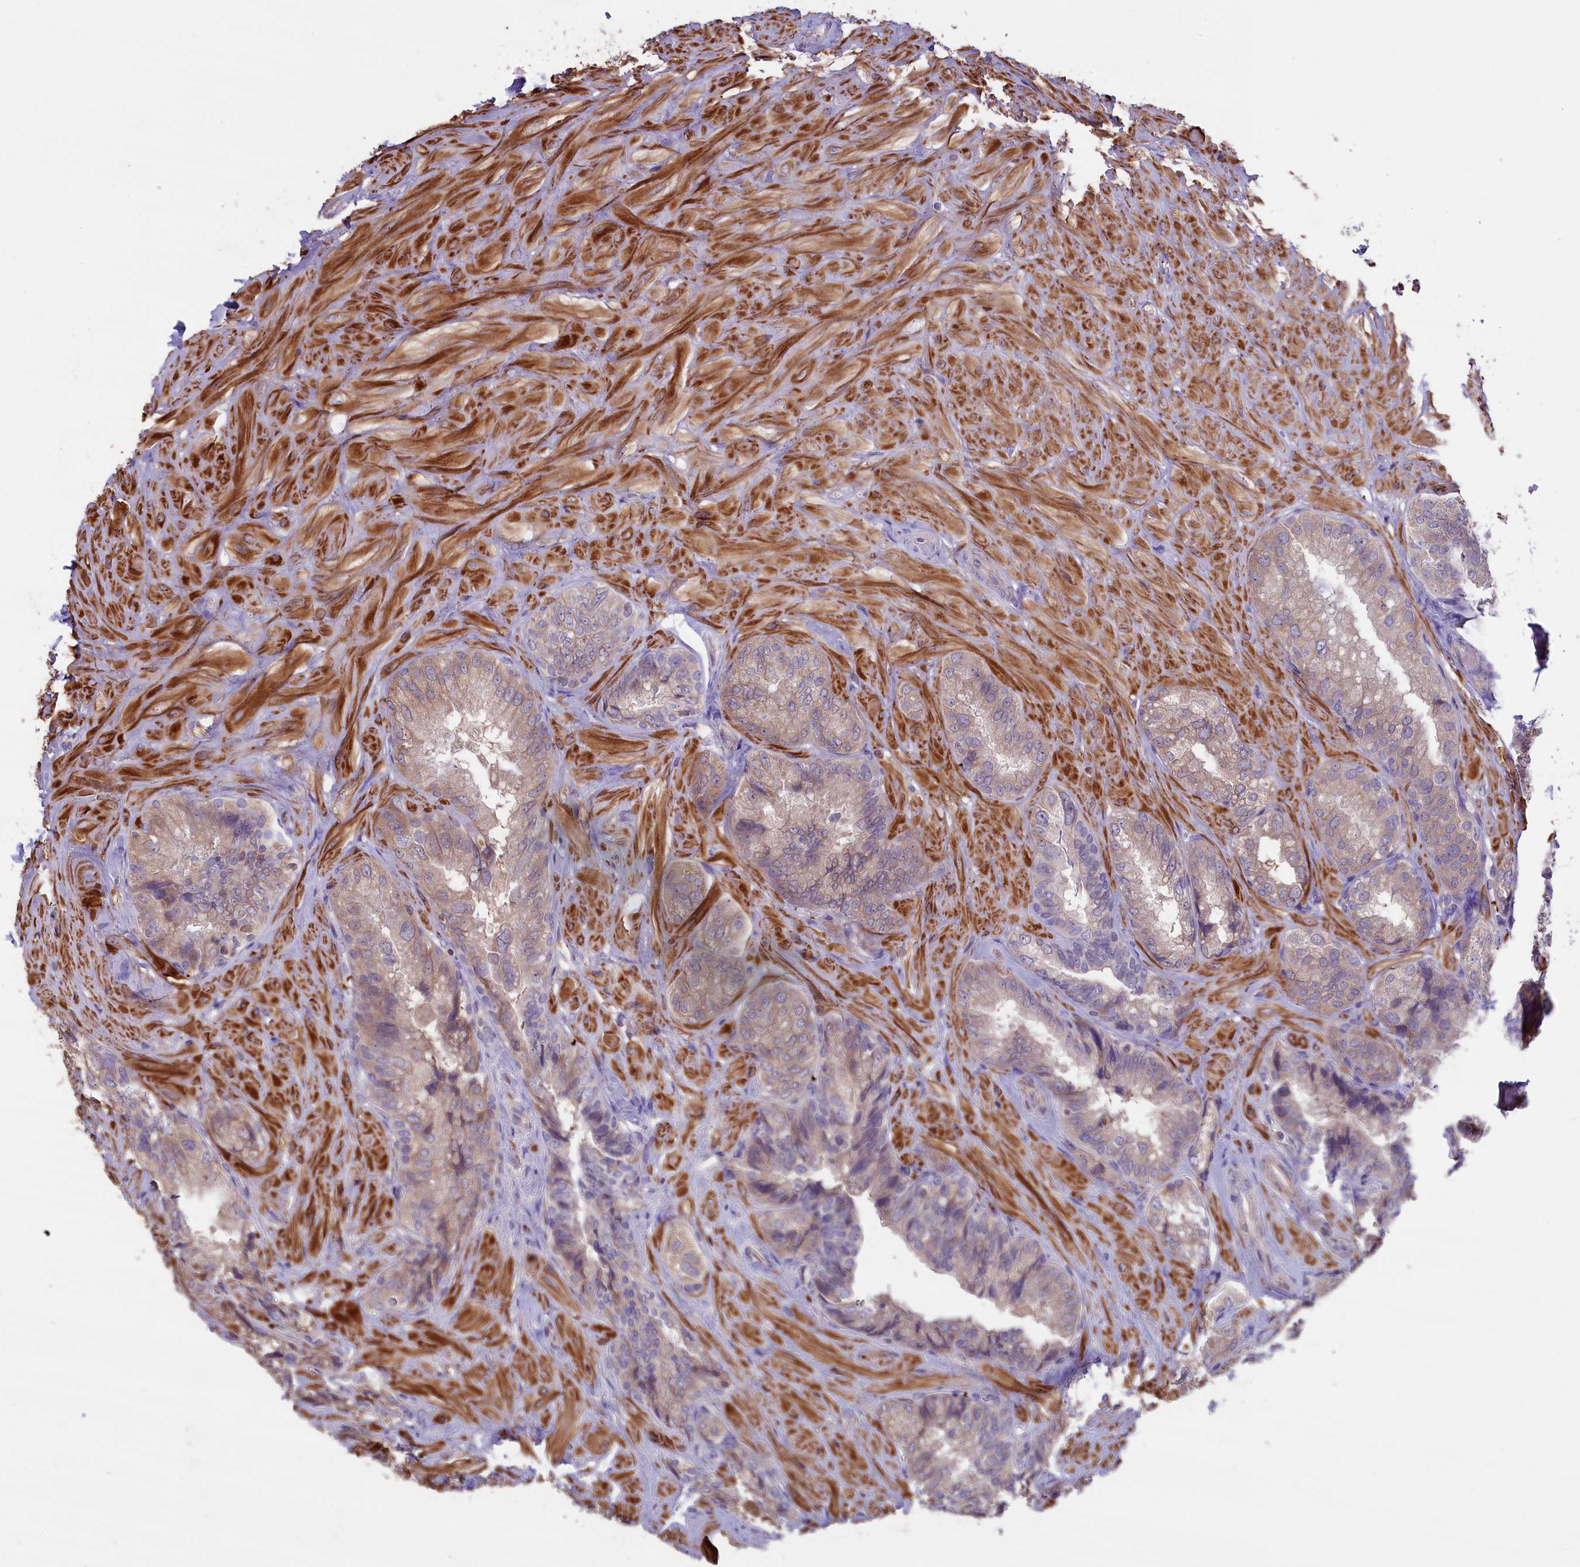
{"staining": {"intensity": "weak", "quantity": ">75%", "location": "cytoplasmic/membranous"}, "tissue": "seminal vesicle", "cell_type": "Glandular cells", "image_type": "normal", "snomed": [{"axis": "morphology", "description": "Normal tissue, NOS"}, {"axis": "topography", "description": "Prostate and seminal vesicle, NOS"}, {"axis": "topography", "description": "Prostate"}, {"axis": "topography", "description": "Seminal veicle"}], "caption": "Immunohistochemistry image of benign seminal vesicle: seminal vesicle stained using immunohistochemistry (IHC) shows low levels of weak protein expression localized specifically in the cytoplasmic/membranous of glandular cells, appearing as a cytoplasmic/membranous brown color.", "gene": "HEATR3", "patient": {"sex": "male", "age": 67}}